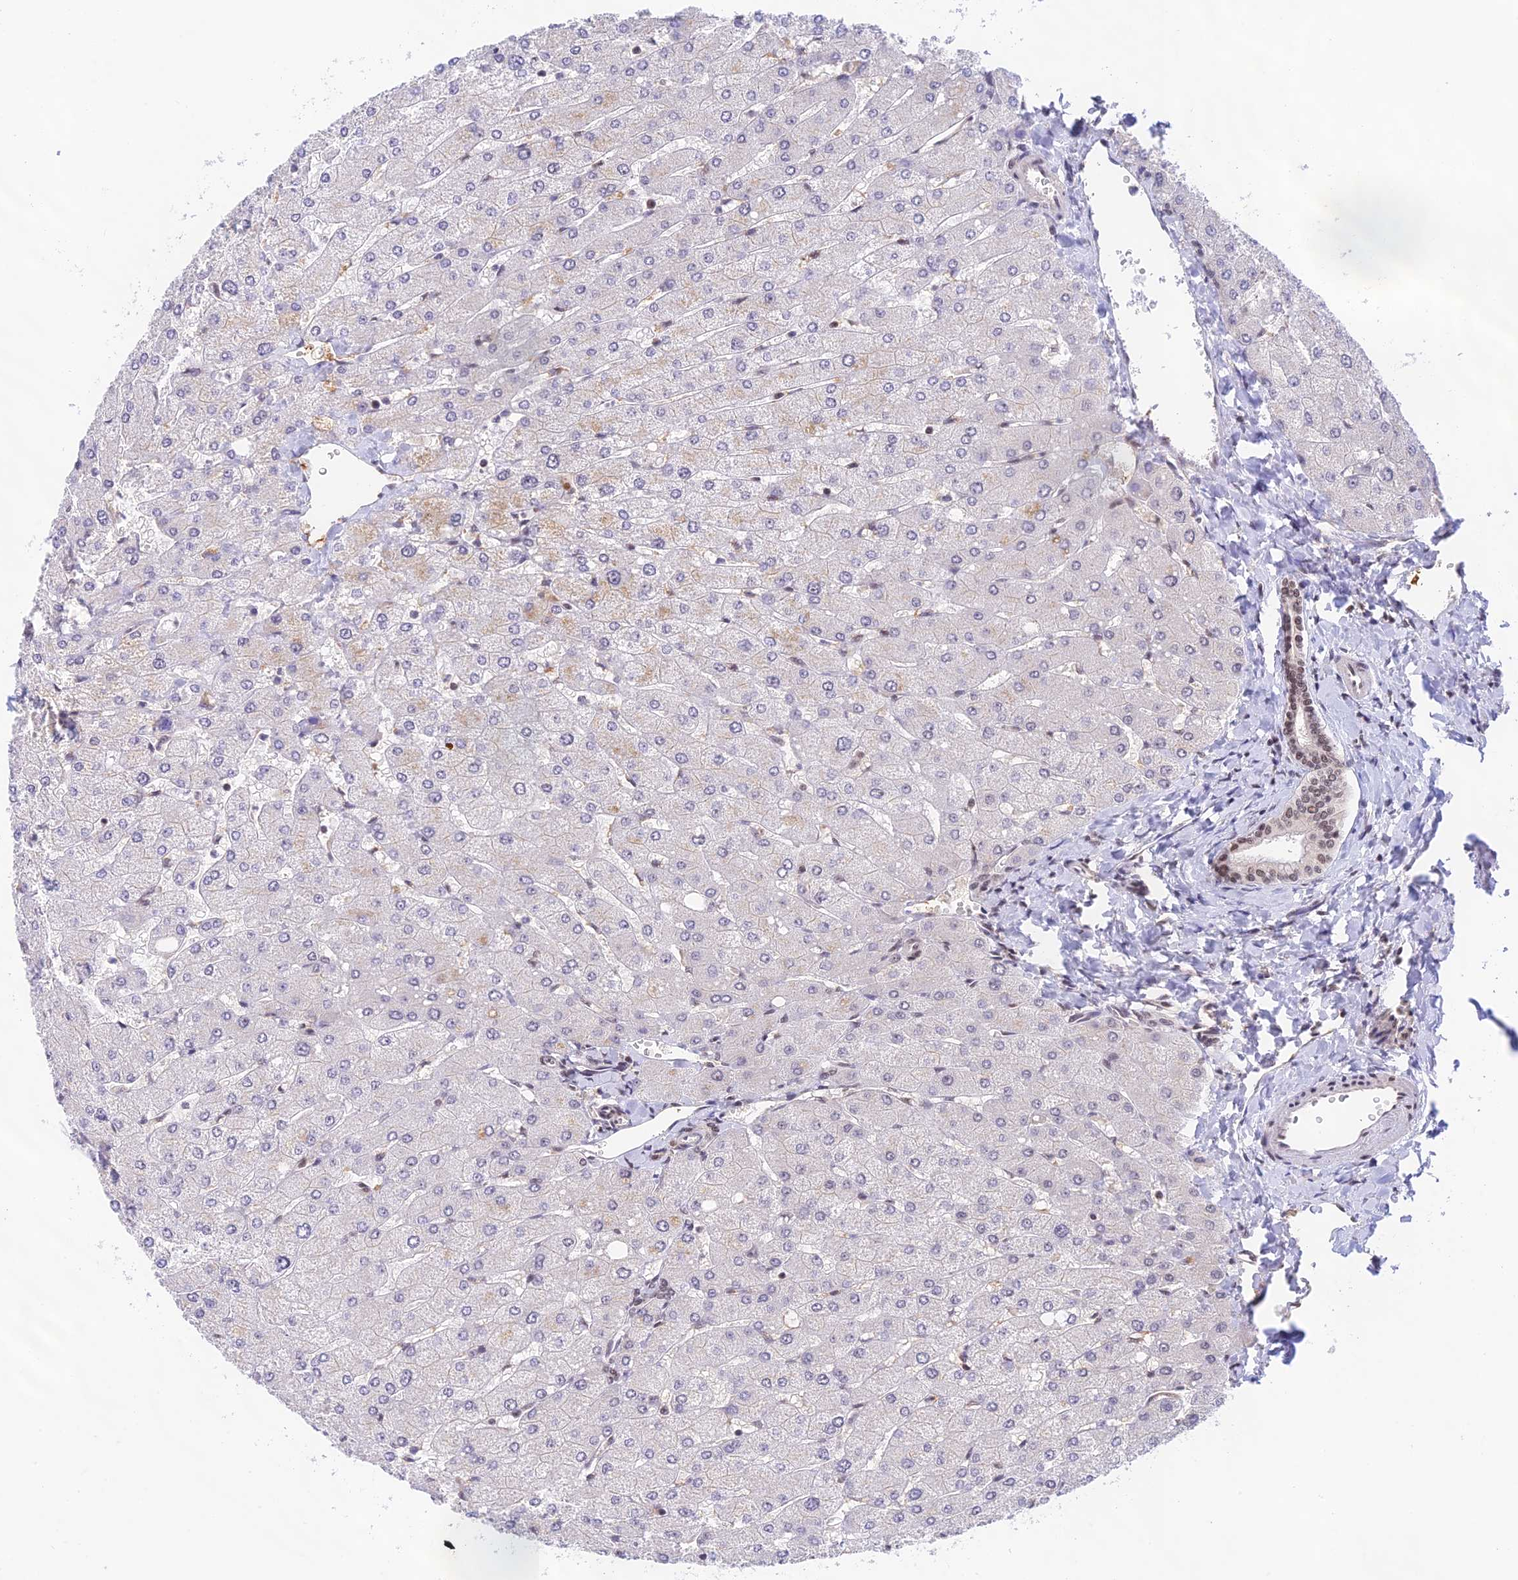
{"staining": {"intensity": "moderate", "quantity": ">75%", "location": "nuclear"}, "tissue": "liver", "cell_type": "Cholangiocytes", "image_type": "normal", "snomed": [{"axis": "morphology", "description": "Normal tissue, NOS"}, {"axis": "topography", "description": "Liver"}], "caption": "Protein expression analysis of normal human liver reveals moderate nuclear positivity in about >75% of cholangiocytes.", "gene": "THAP11", "patient": {"sex": "male", "age": 55}}